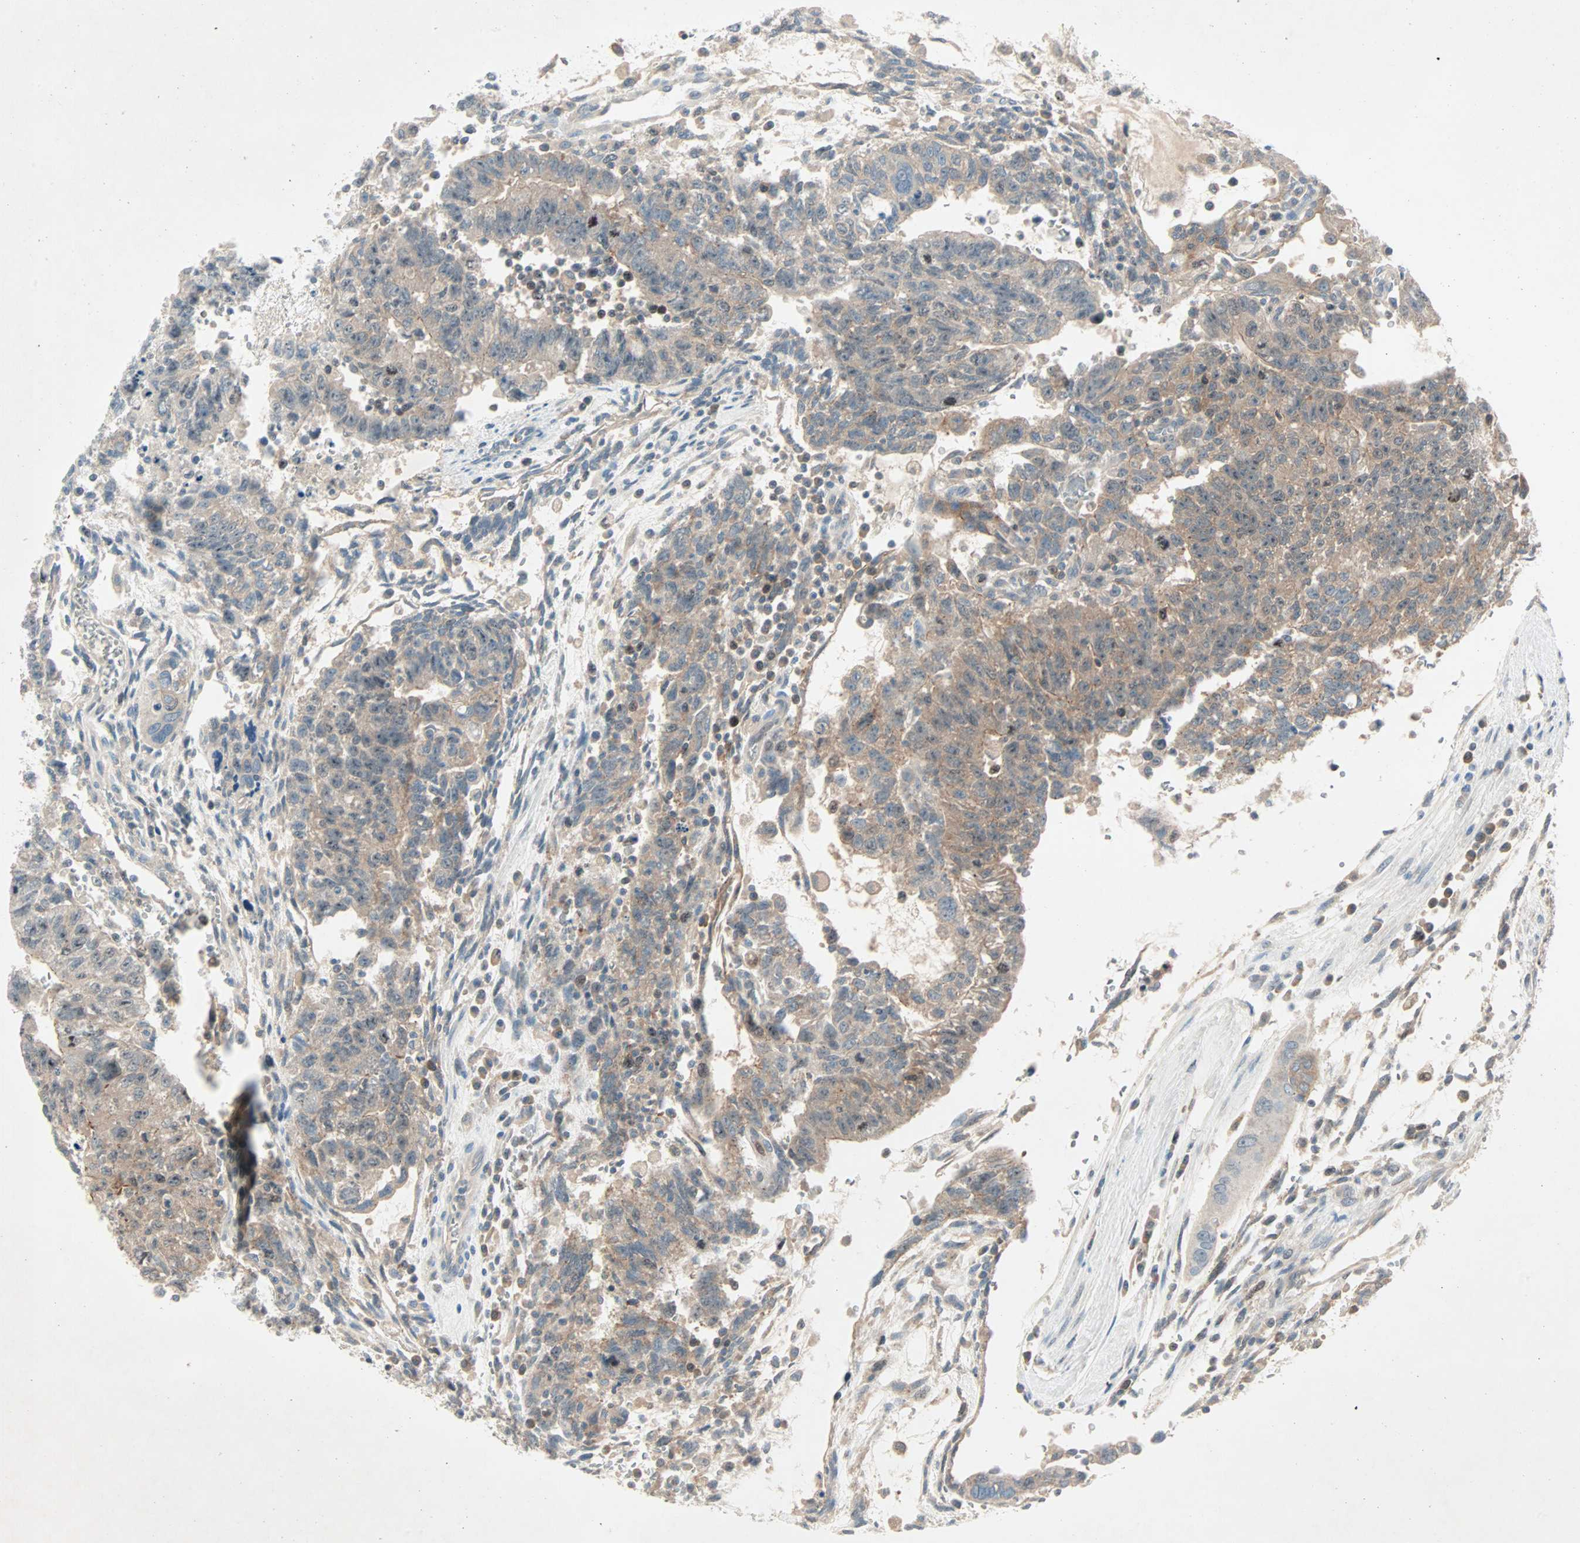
{"staining": {"intensity": "moderate", "quantity": ">75%", "location": "cytoplasmic/membranous"}, "tissue": "testis cancer", "cell_type": "Tumor cells", "image_type": "cancer", "snomed": [{"axis": "morphology", "description": "Seminoma, NOS"}, {"axis": "morphology", "description": "Carcinoma, Embryonal, NOS"}, {"axis": "topography", "description": "Testis"}], "caption": "Immunohistochemical staining of human testis cancer (seminoma) demonstrates medium levels of moderate cytoplasmic/membranous staining in about >75% of tumor cells.", "gene": "SMIM8", "patient": {"sex": "male", "age": 52}}